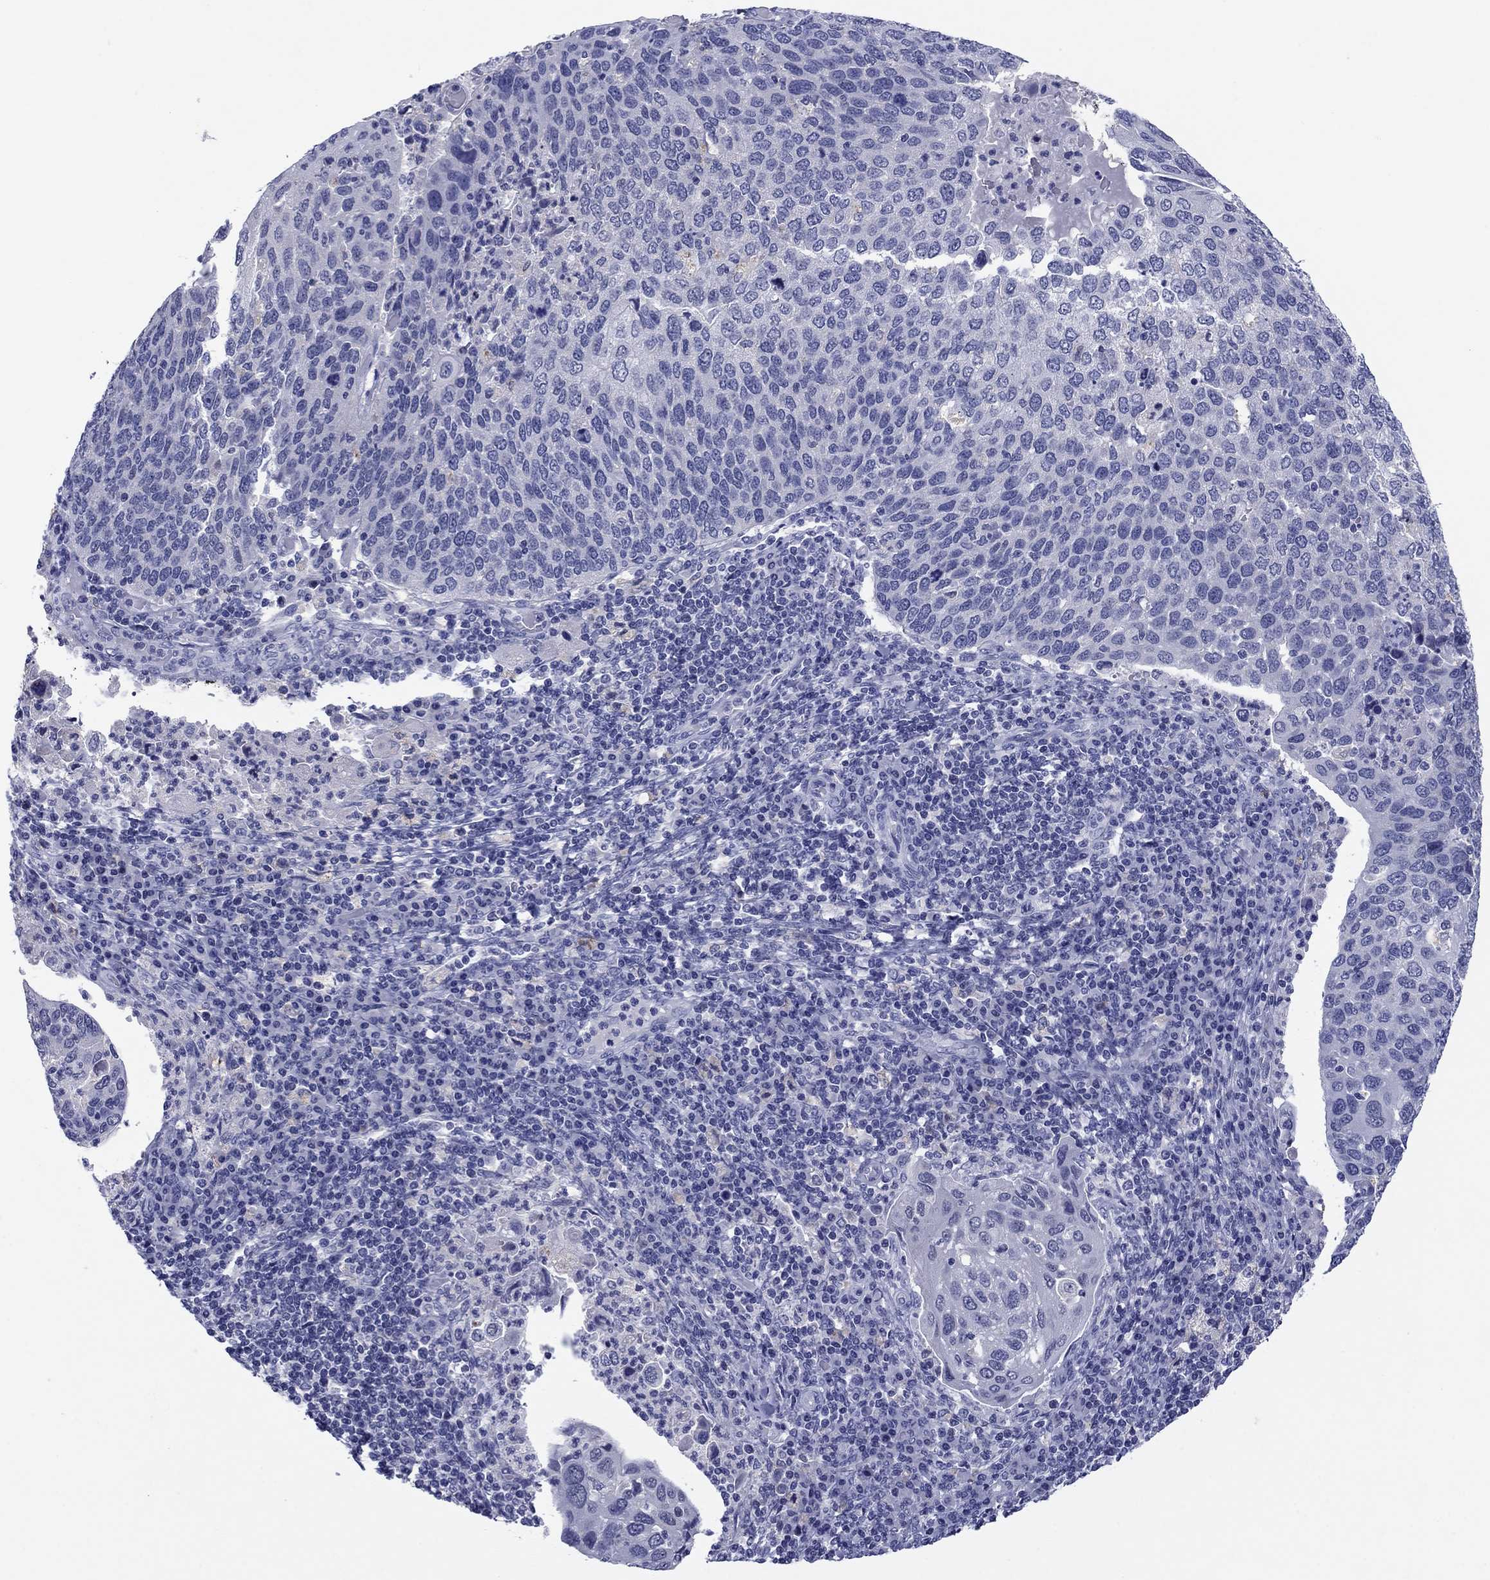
{"staining": {"intensity": "negative", "quantity": "none", "location": "none"}, "tissue": "cervical cancer", "cell_type": "Tumor cells", "image_type": "cancer", "snomed": [{"axis": "morphology", "description": "Squamous cell carcinoma, NOS"}, {"axis": "topography", "description": "Cervix"}], "caption": "Immunohistochemical staining of human squamous cell carcinoma (cervical) reveals no significant positivity in tumor cells.", "gene": "TCFL5", "patient": {"sex": "female", "age": 54}}